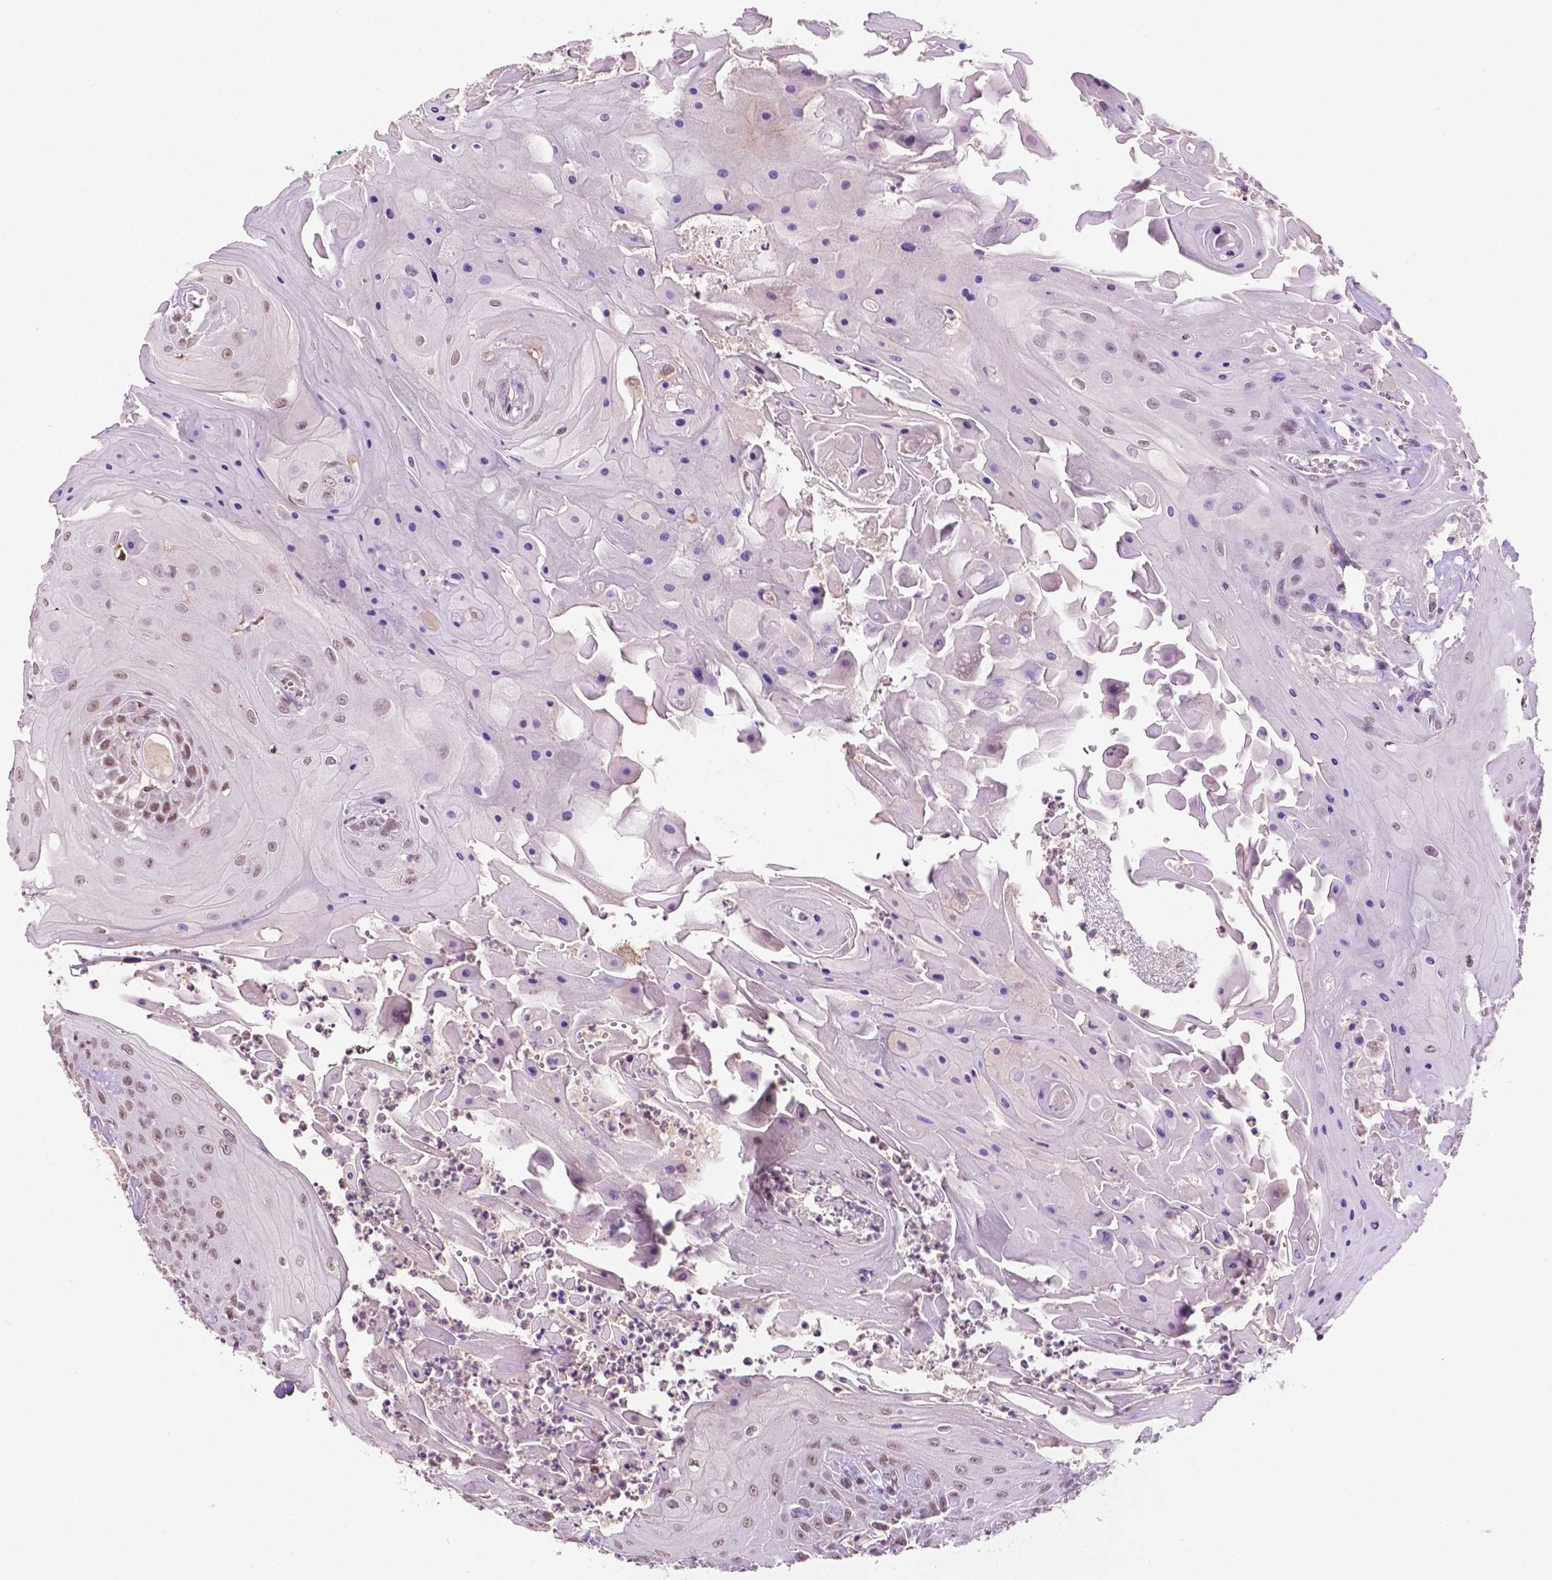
{"staining": {"intensity": "weak", "quantity": ">75%", "location": "nuclear"}, "tissue": "head and neck cancer", "cell_type": "Tumor cells", "image_type": "cancer", "snomed": [{"axis": "morphology", "description": "Squamous cell carcinoma, NOS"}, {"axis": "topography", "description": "Skin"}, {"axis": "topography", "description": "Head-Neck"}], "caption": "Immunohistochemistry (IHC) (DAB) staining of squamous cell carcinoma (head and neck) exhibits weak nuclear protein expression in about >75% of tumor cells.", "gene": "PTPN6", "patient": {"sex": "male", "age": 80}}